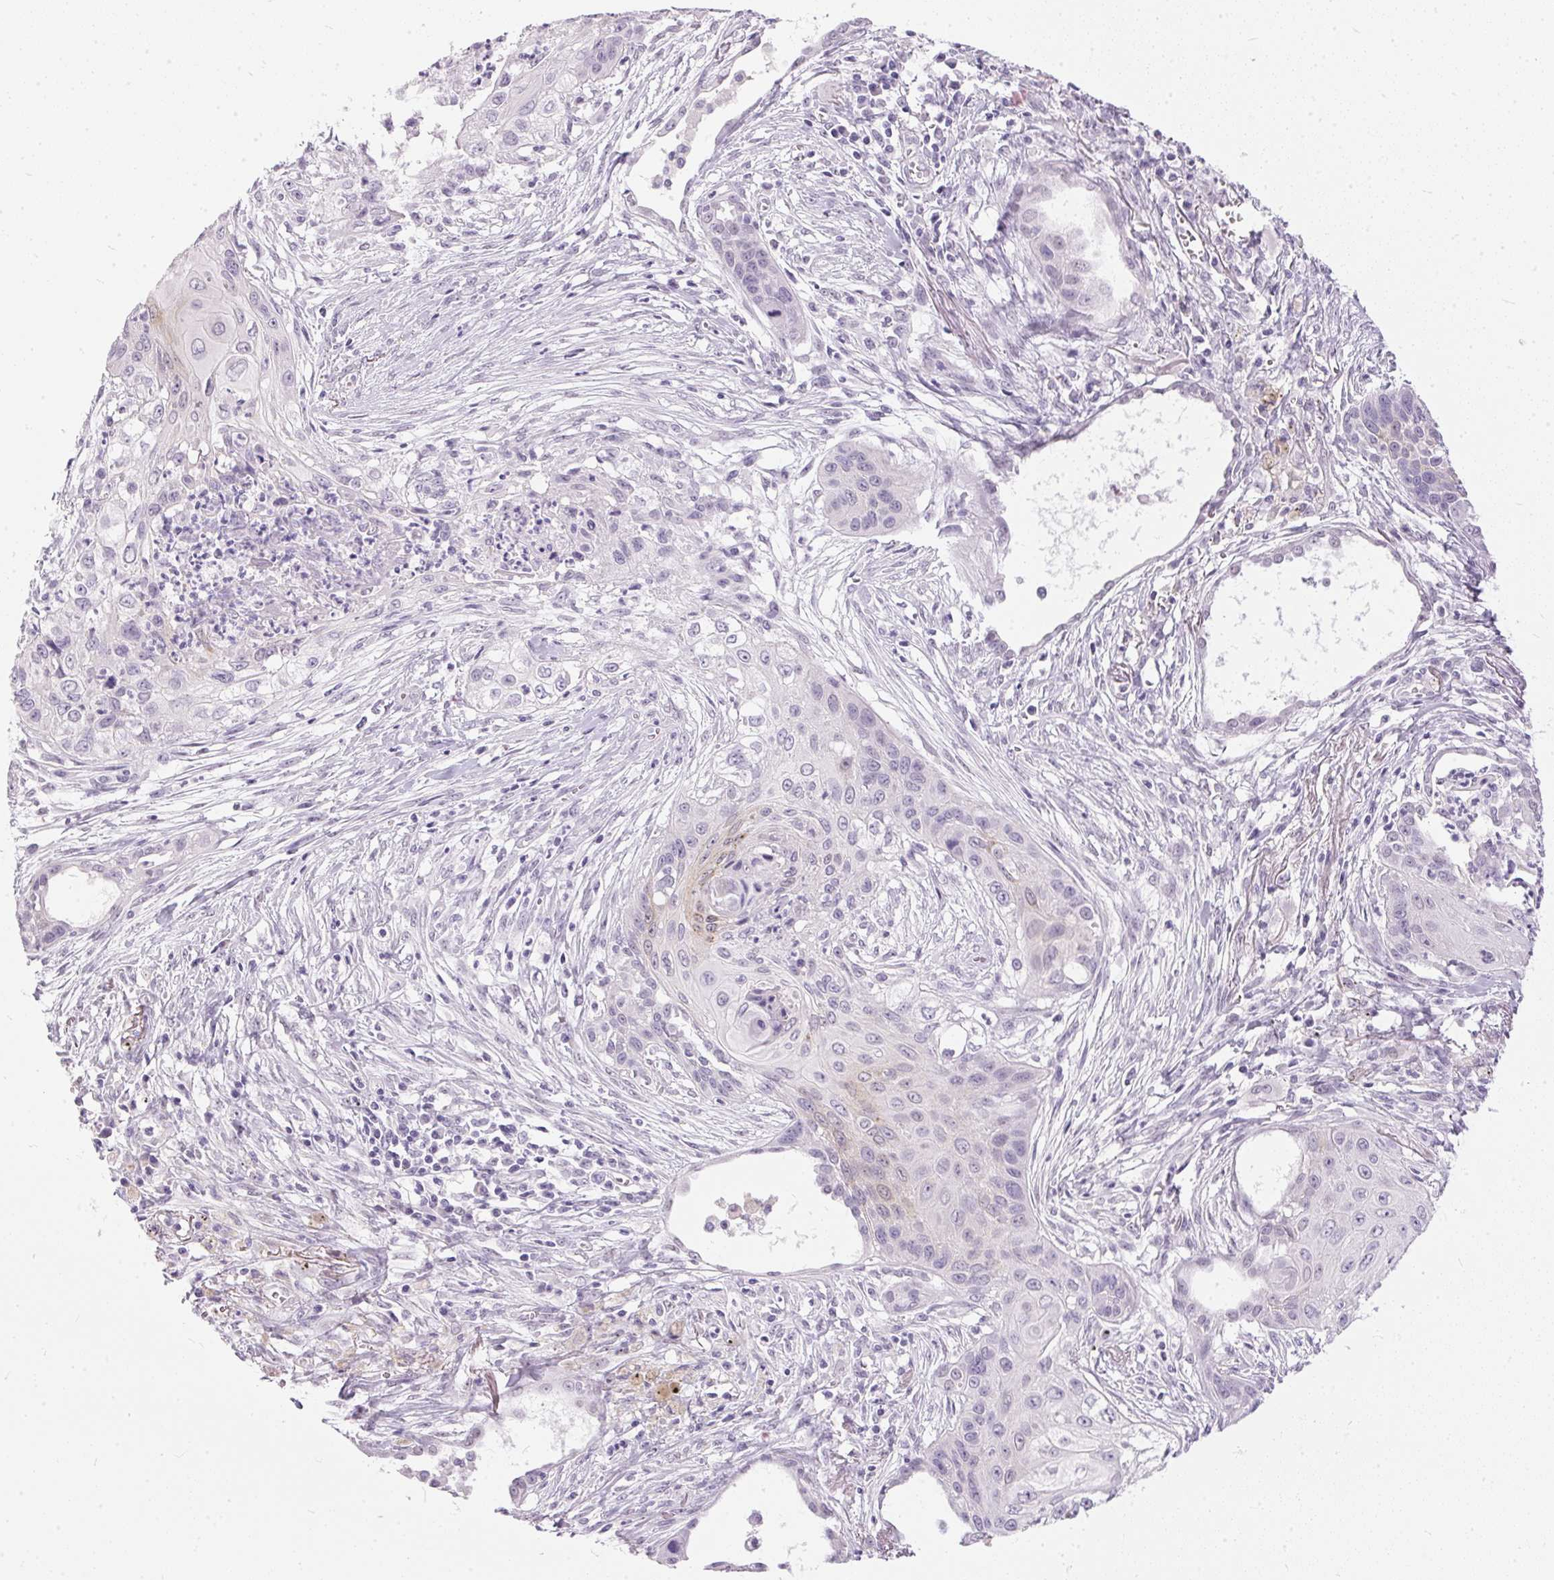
{"staining": {"intensity": "negative", "quantity": "none", "location": "none"}, "tissue": "lung cancer", "cell_type": "Tumor cells", "image_type": "cancer", "snomed": [{"axis": "morphology", "description": "Squamous cell carcinoma, NOS"}, {"axis": "topography", "description": "Lung"}], "caption": "This photomicrograph is of lung squamous cell carcinoma stained with IHC to label a protein in brown with the nuclei are counter-stained blue. There is no expression in tumor cells.", "gene": "GBP6", "patient": {"sex": "male", "age": 71}}